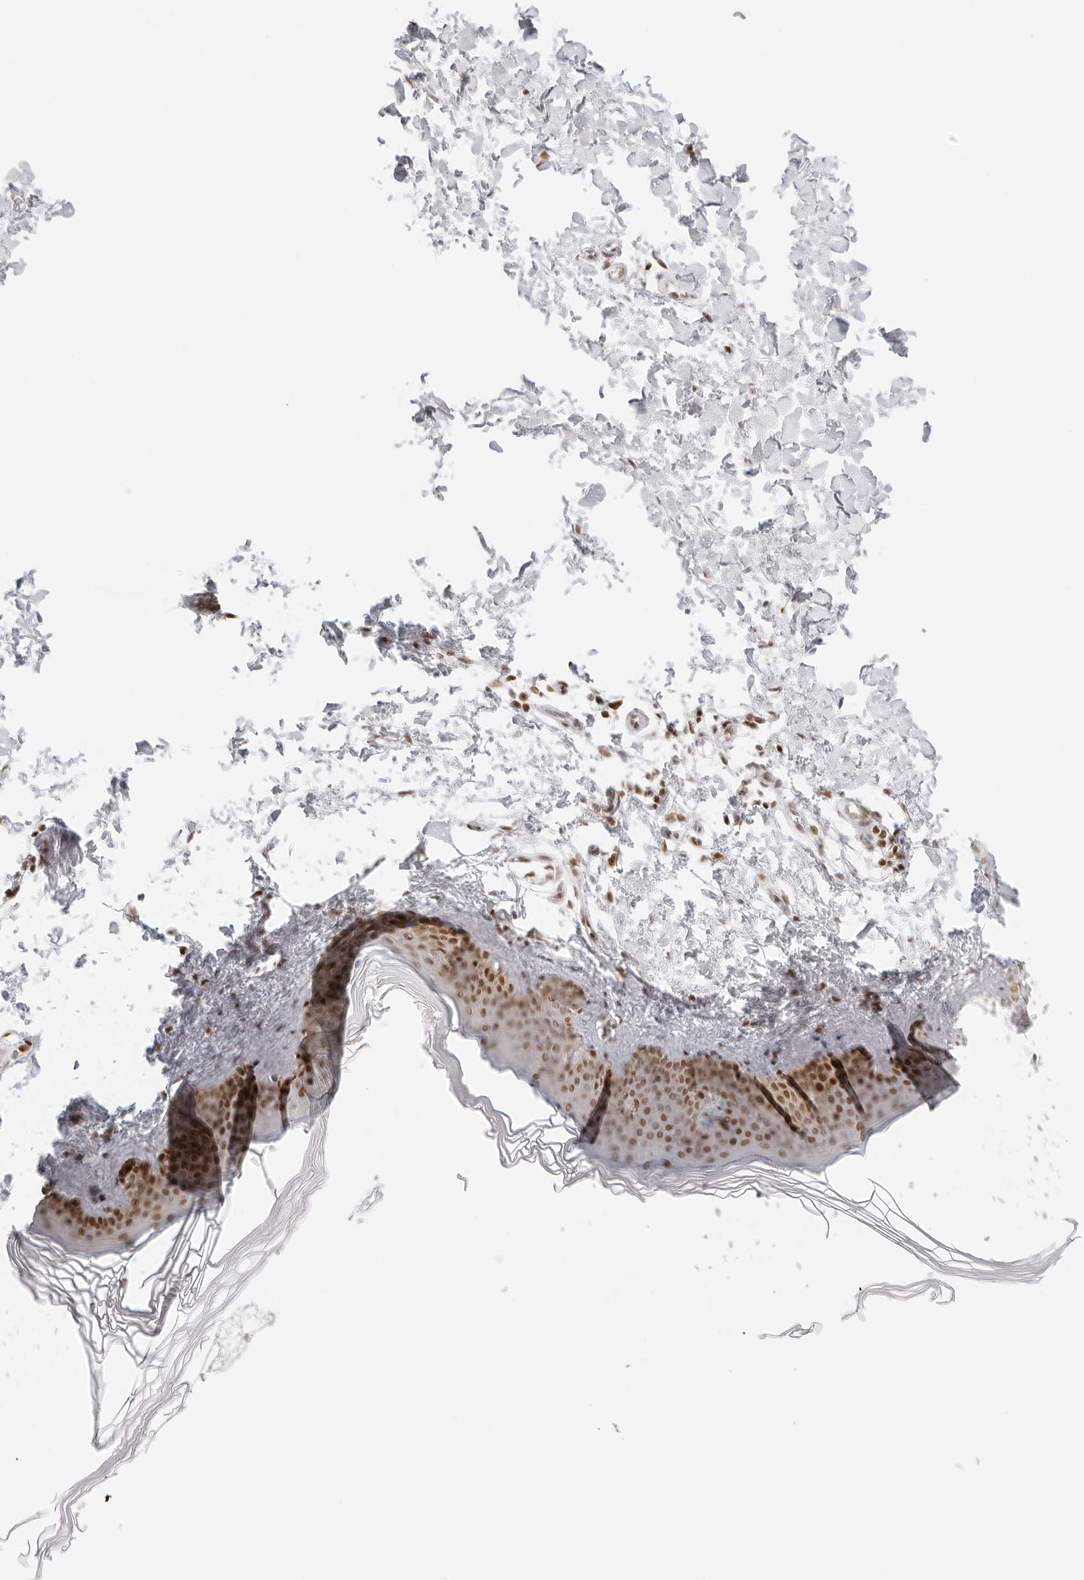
{"staining": {"intensity": "moderate", "quantity": ">75%", "location": "nuclear"}, "tissue": "skin", "cell_type": "Fibroblasts", "image_type": "normal", "snomed": [{"axis": "morphology", "description": "Normal tissue, NOS"}, {"axis": "topography", "description": "Skin"}], "caption": "Skin stained for a protein (brown) shows moderate nuclear positive expression in about >75% of fibroblasts.", "gene": "RCC1", "patient": {"sex": "female", "age": 27}}